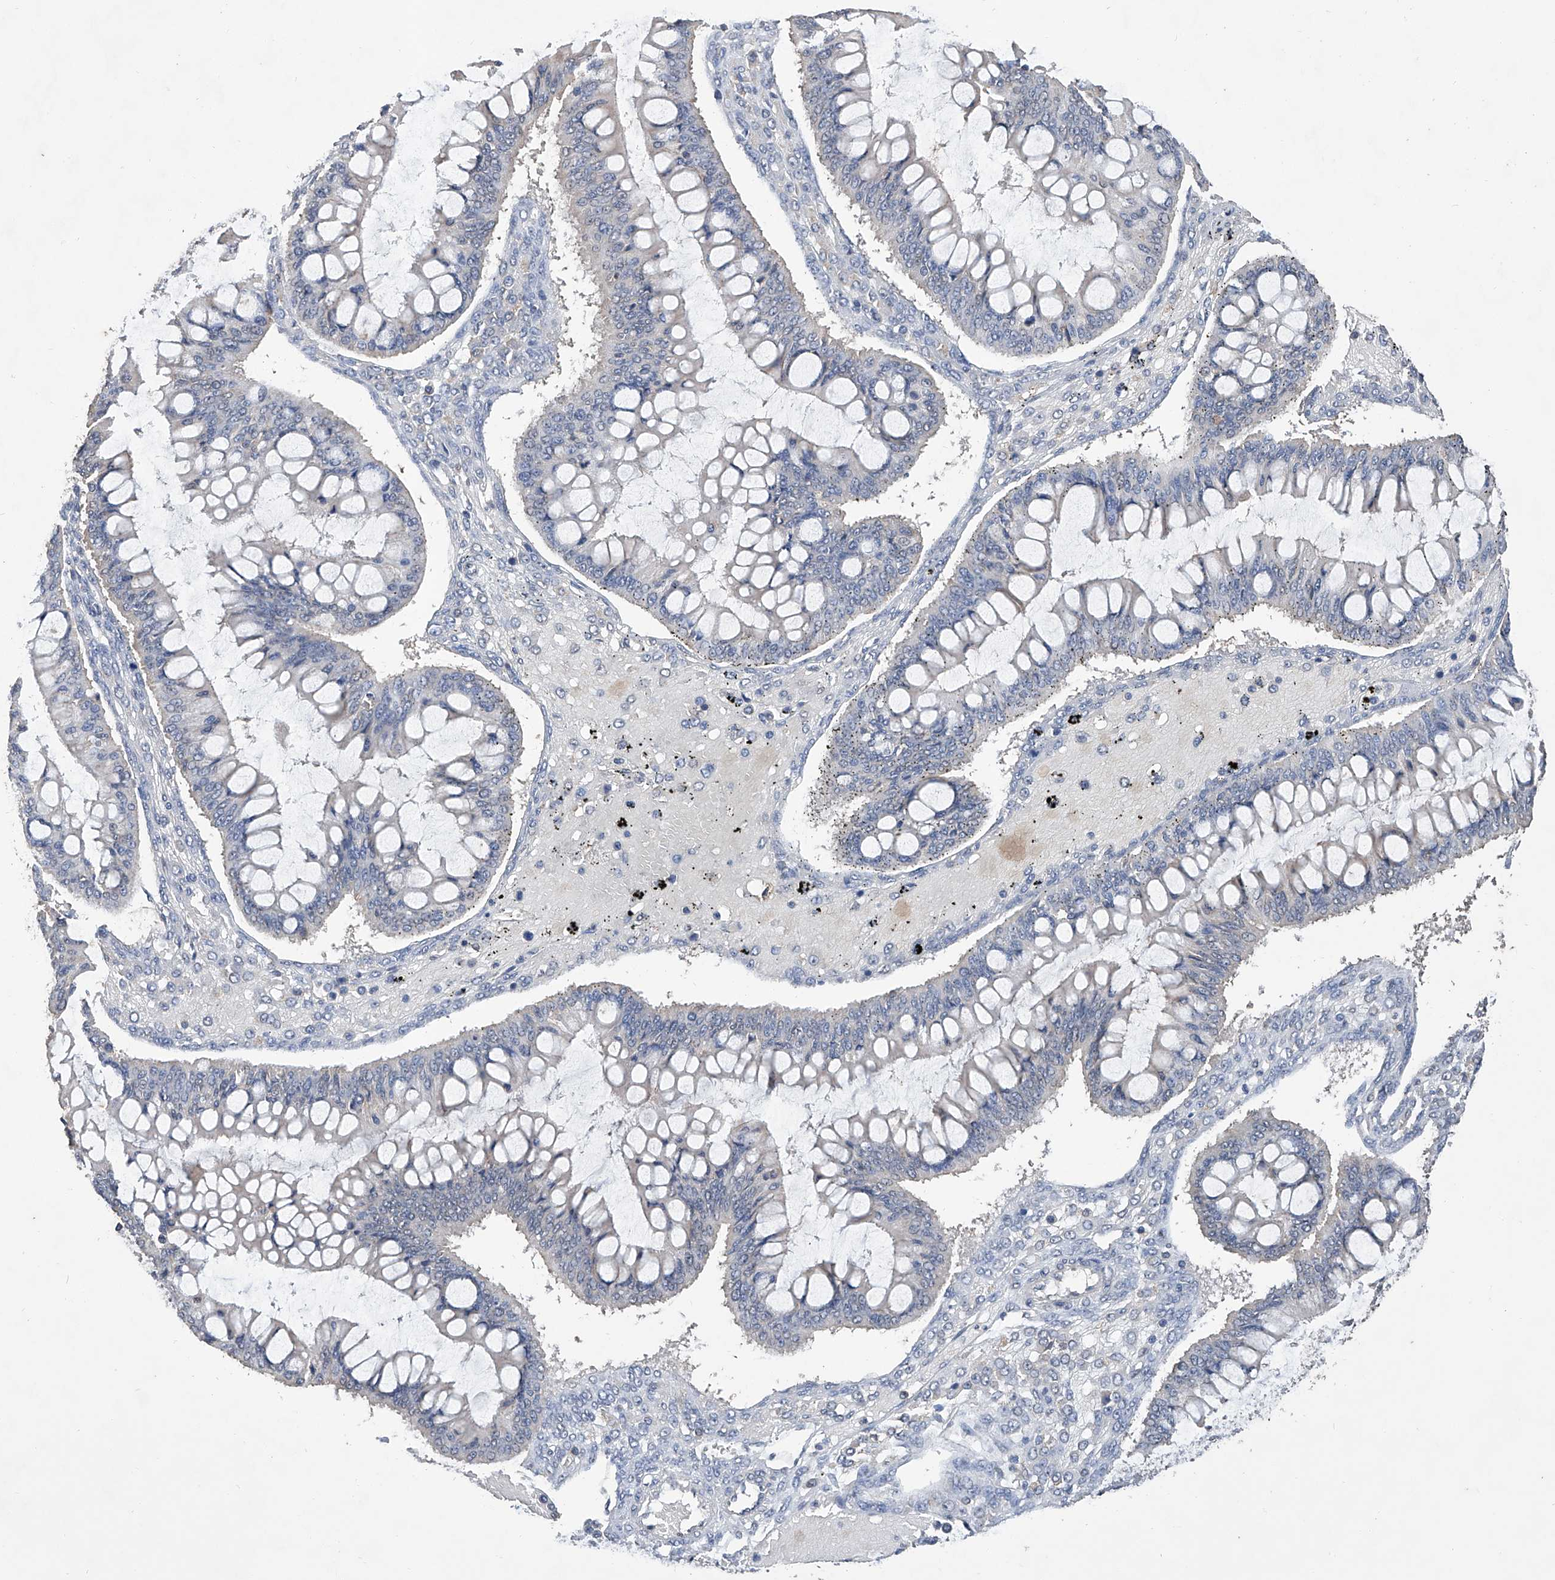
{"staining": {"intensity": "negative", "quantity": "none", "location": "none"}, "tissue": "ovarian cancer", "cell_type": "Tumor cells", "image_type": "cancer", "snomed": [{"axis": "morphology", "description": "Cystadenocarcinoma, mucinous, NOS"}, {"axis": "topography", "description": "Ovary"}], "caption": "Ovarian mucinous cystadenocarcinoma was stained to show a protein in brown. There is no significant expression in tumor cells. (DAB immunohistochemistry (IHC), high magnification).", "gene": "GPT", "patient": {"sex": "female", "age": 73}}